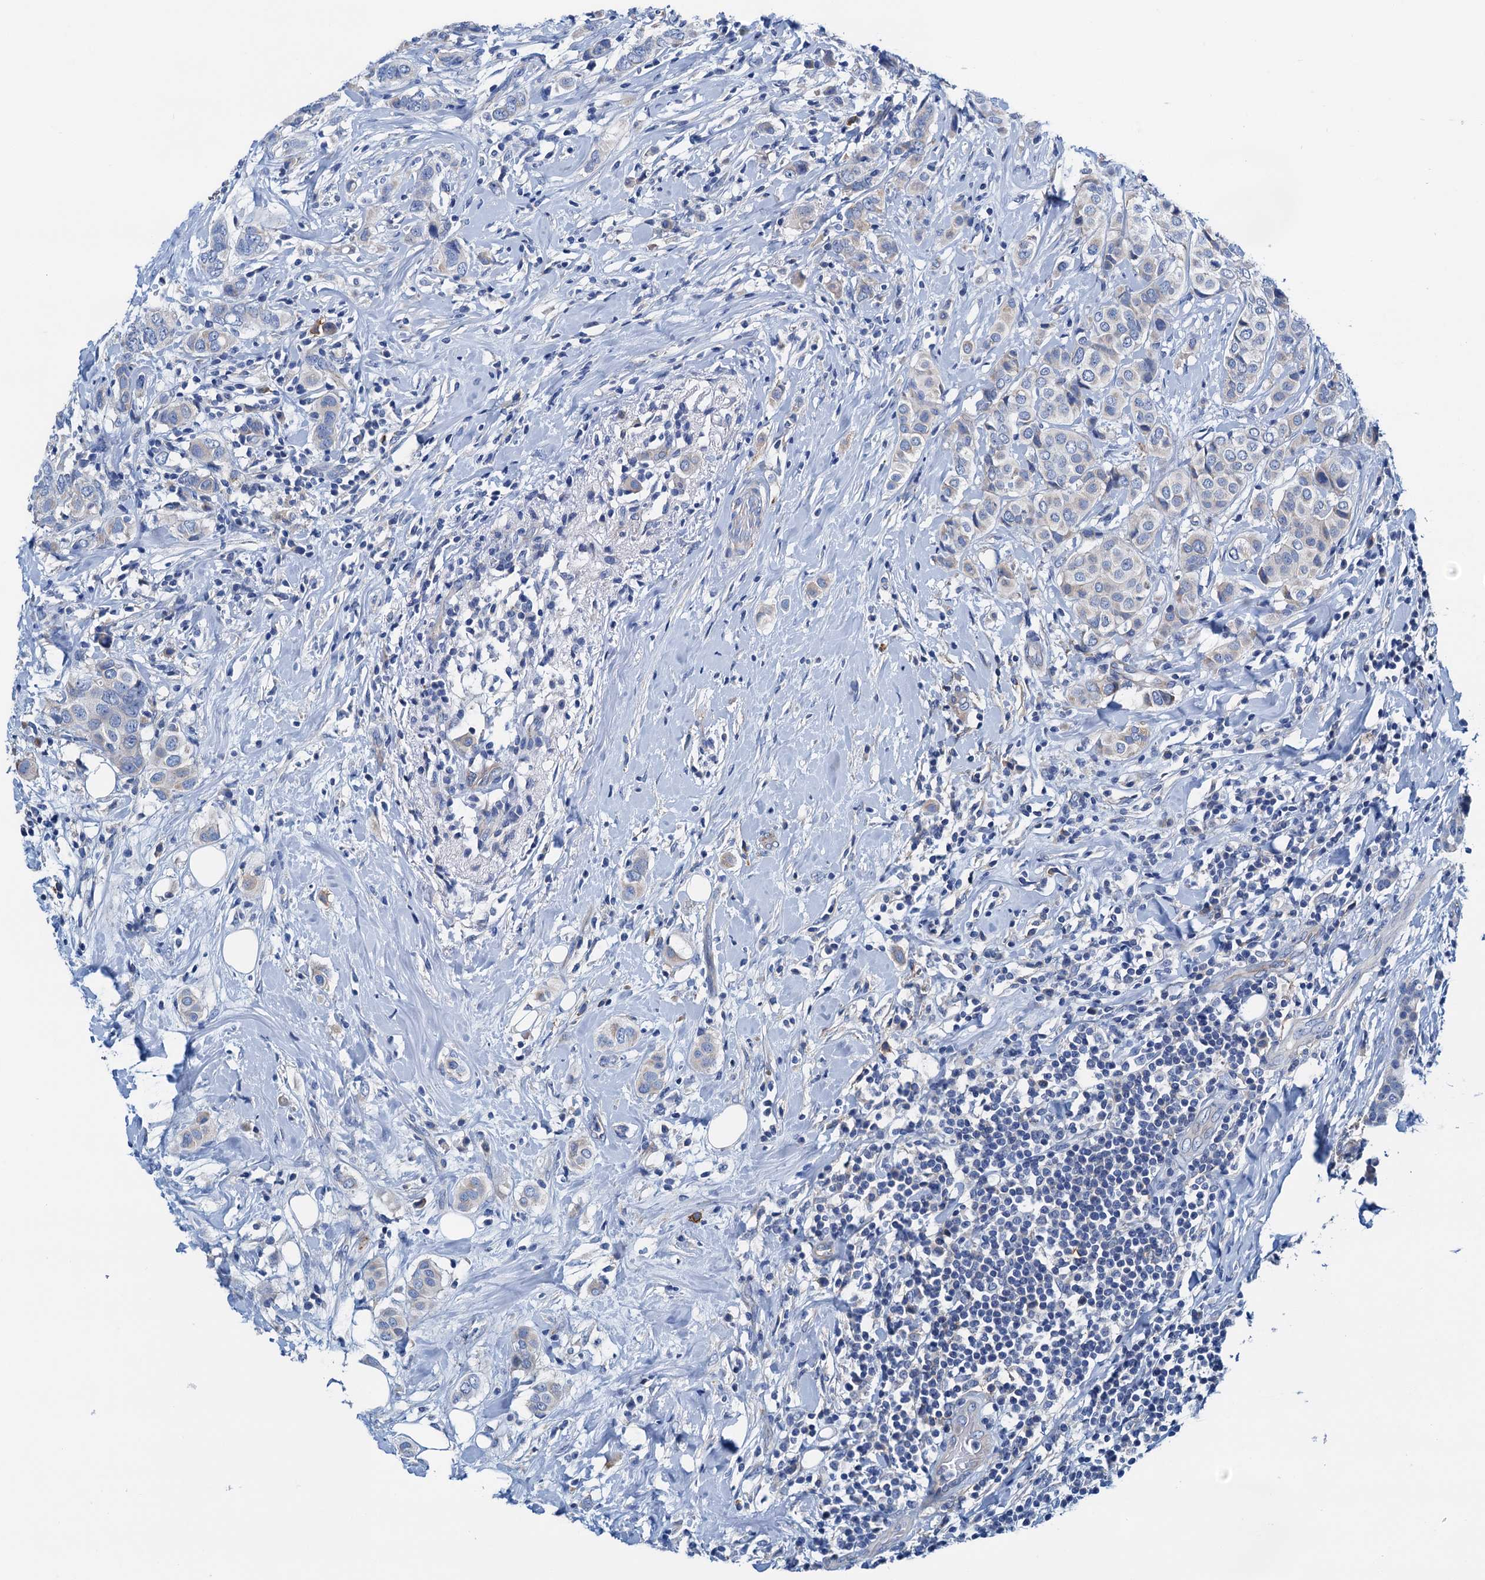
{"staining": {"intensity": "negative", "quantity": "none", "location": "none"}, "tissue": "breast cancer", "cell_type": "Tumor cells", "image_type": "cancer", "snomed": [{"axis": "morphology", "description": "Lobular carcinoma"}, {"axis": "topography", "description": "Breast"}], "caption": "High magnification brightfield microscopy of lobular carcinoma (breast) stained with DAB (brown) and counterstained with hematoxylin (blue): tumor cells show no significant staining. (DAB immunohistochemistry, high magnification).", "gene": "C1QTNF4", "patient": {"sex": "female", "age": 51}}